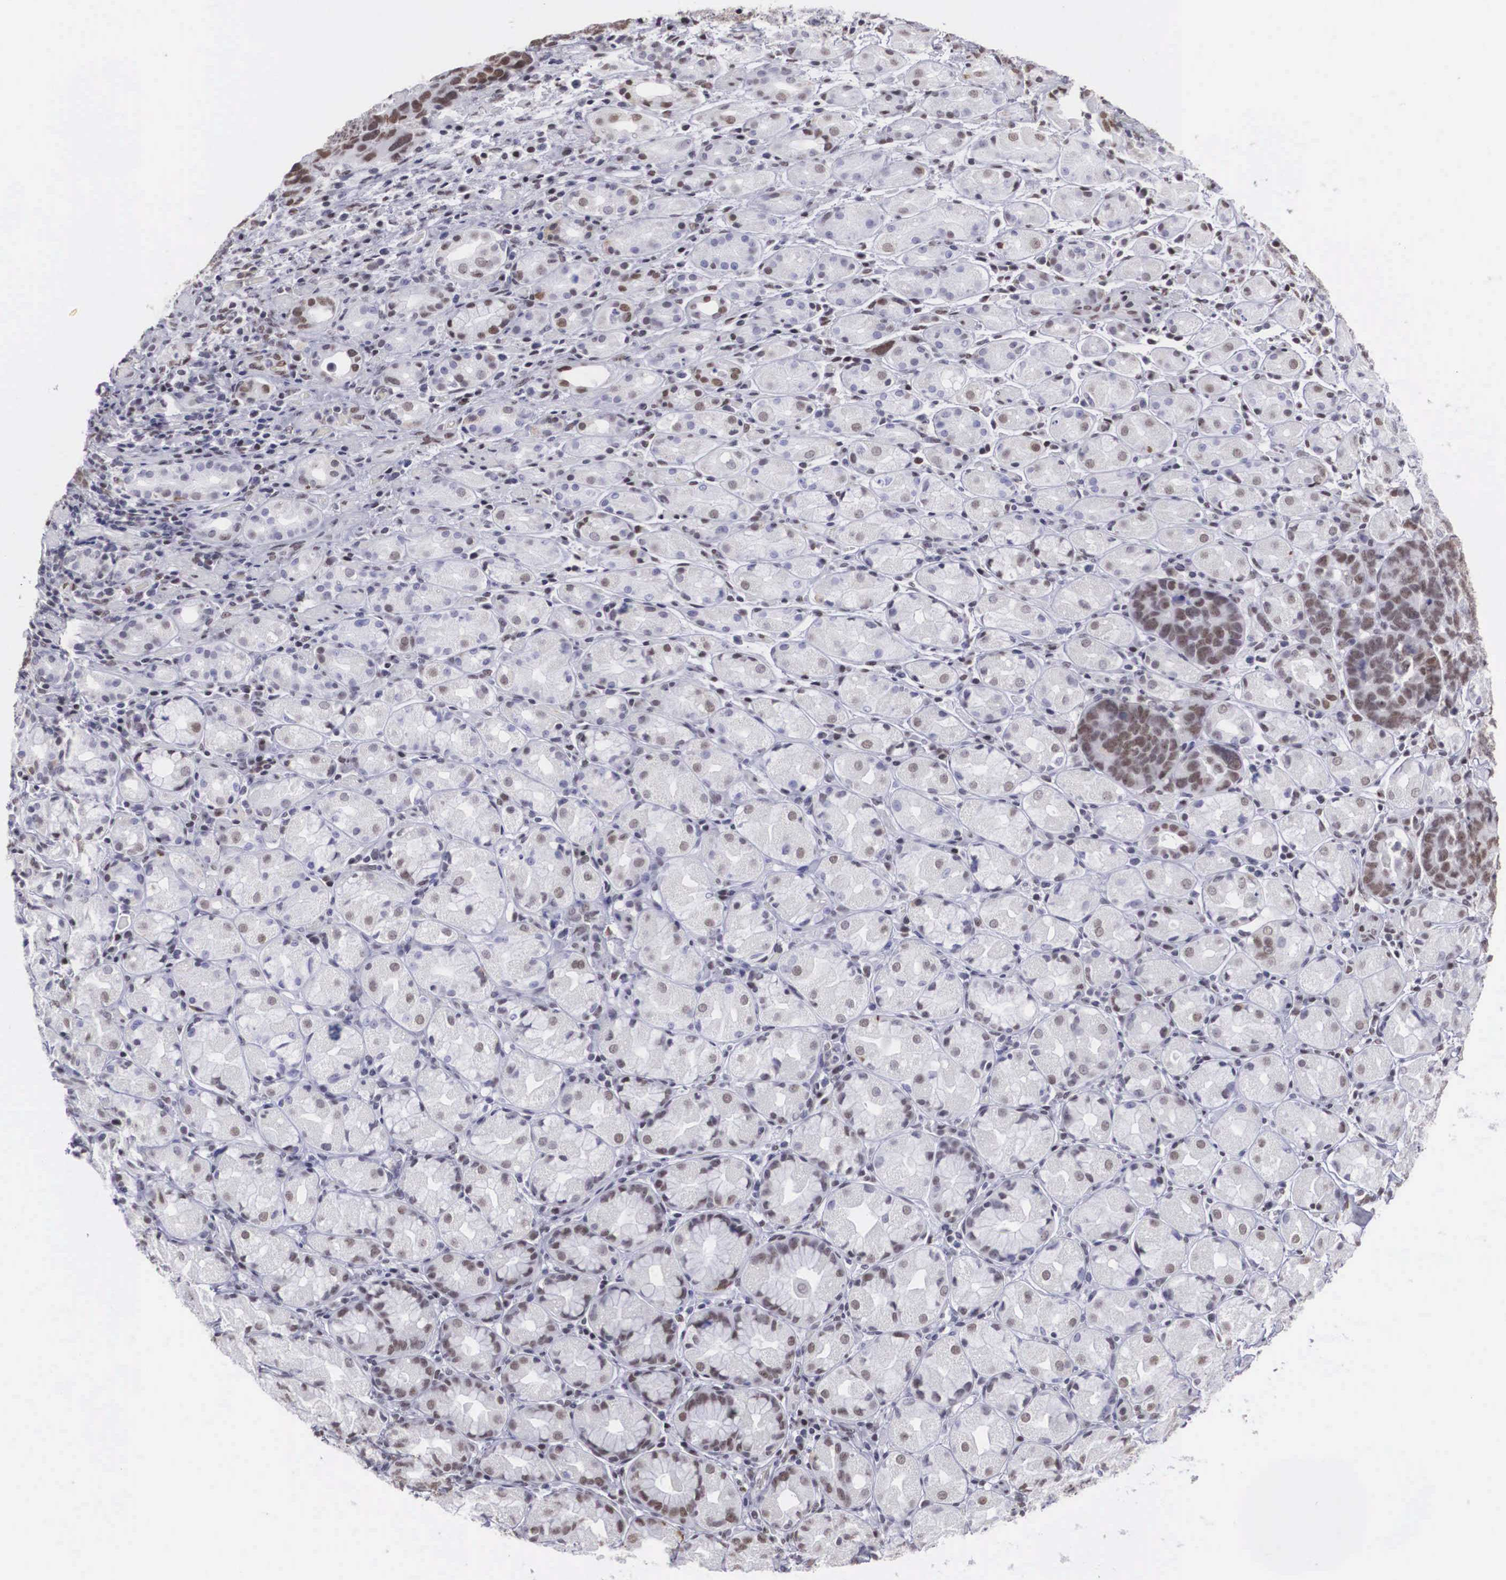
{"staining": {"intensity": "moderate", "quantity": "25%-75%", "location": "nuclear"}, "tissue": "stomach cancer", "cell_type": "Tumor cells", "image_type": "cancer", "snomed": [{"axis": "morphology", "description": "Adenocarcinoma, NOS"}, {"axis": "topography", "description": "Stomach, upper"}], "caption": "Immunohistochemistry histopathology image of human stomach cancer (adenocarcinoma) stained for a protein (brown), which shows medium levels of moderate nuclear staining in approximately 25%-75% of tumor cells.", "gene": "CSTF2", "patient": {"sex": "male", "age": 71}}